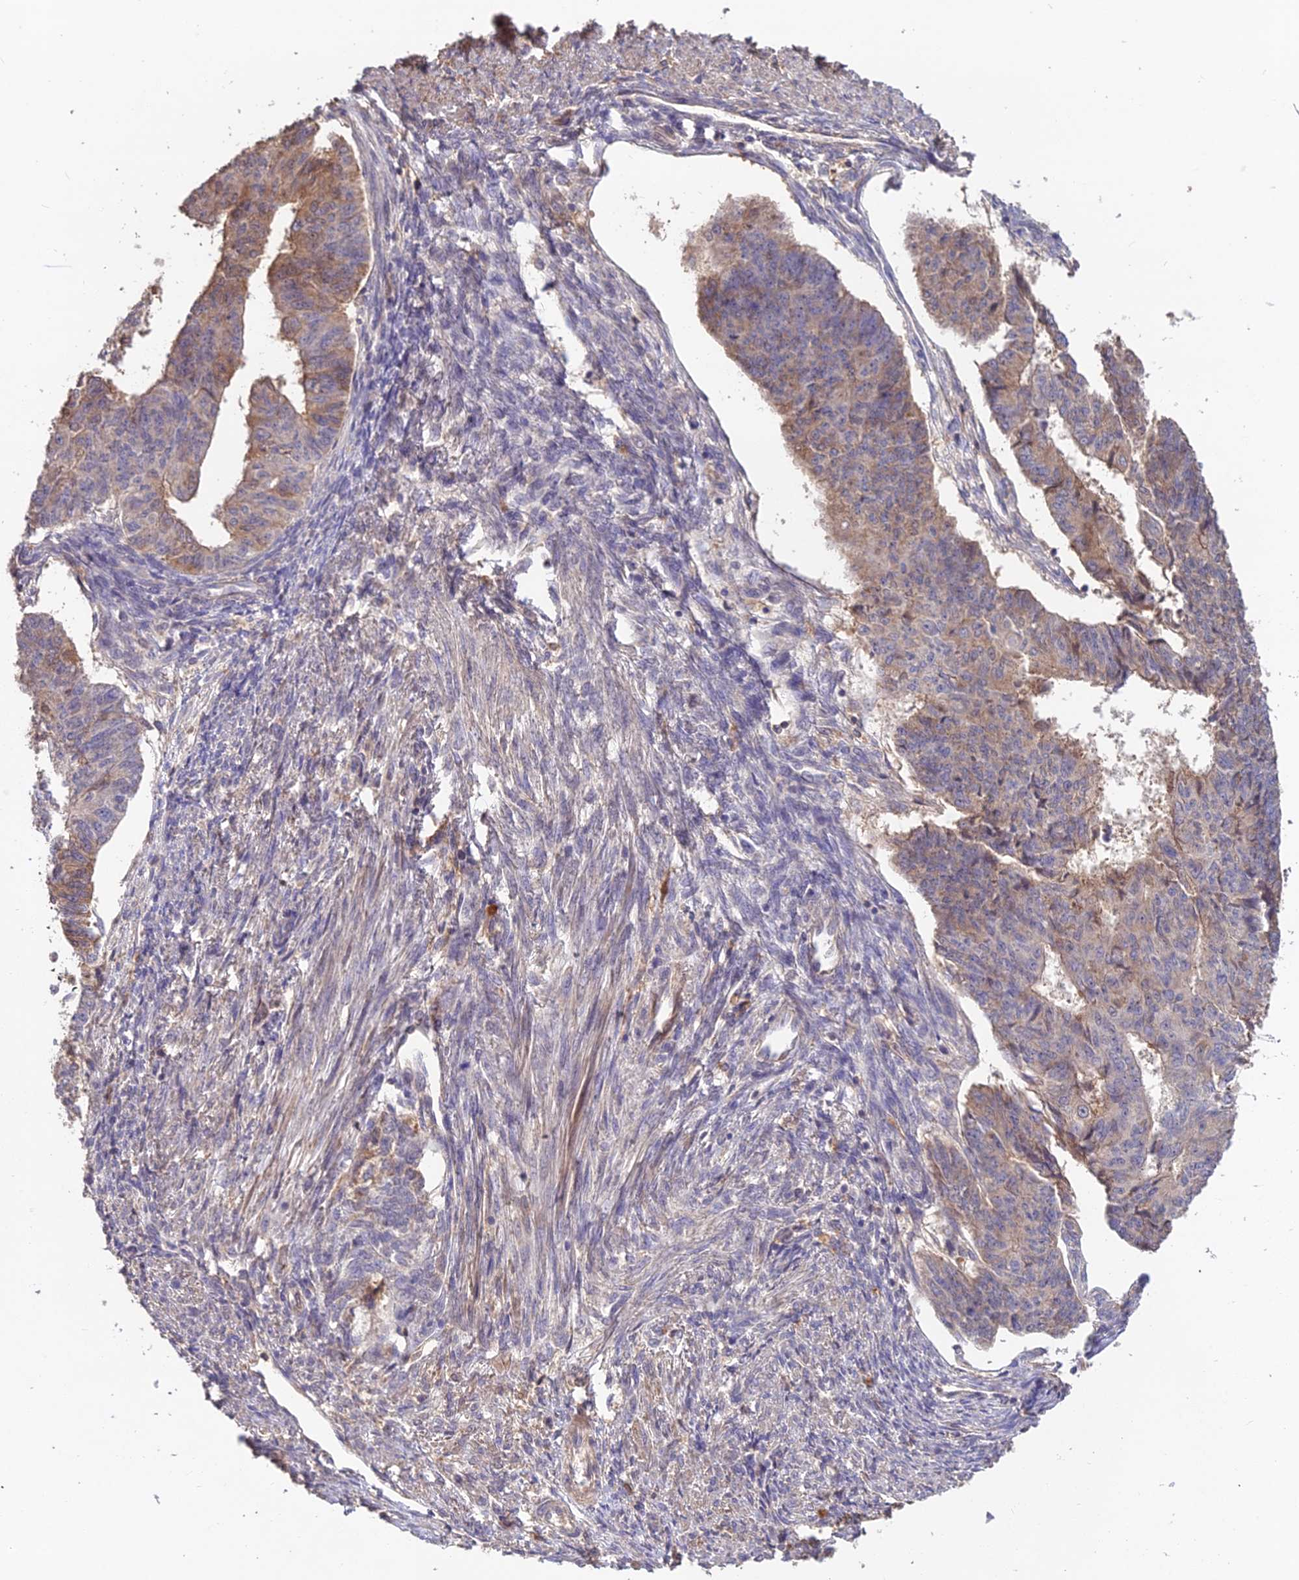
{"staining": {"intensity": "moderate", "quantity": "<25%", "location": "cytoplasmic/membranous"}, "tissue": "endometrial cancer", "cell_type": "Tumor cells", "image_type": "cancer", "snomed": [{"axis": "morphology", "description": "Adenocarcinoma, NOS"}, {"axis": "topography", "description": "Endometrium"}], "caption": "IHC histopathology image of neoplastic tissue: adenocarcinoma (endometrial) stained using immunohistochemistry shows low levels of moderate protein expression localized specifically in the cytoplasmic/membranous of tumor cells, appearing as a cytoplasmic/membranous brown color.", "gene": "KCTD16", "patient": {"sex": "female", "age": 32}}